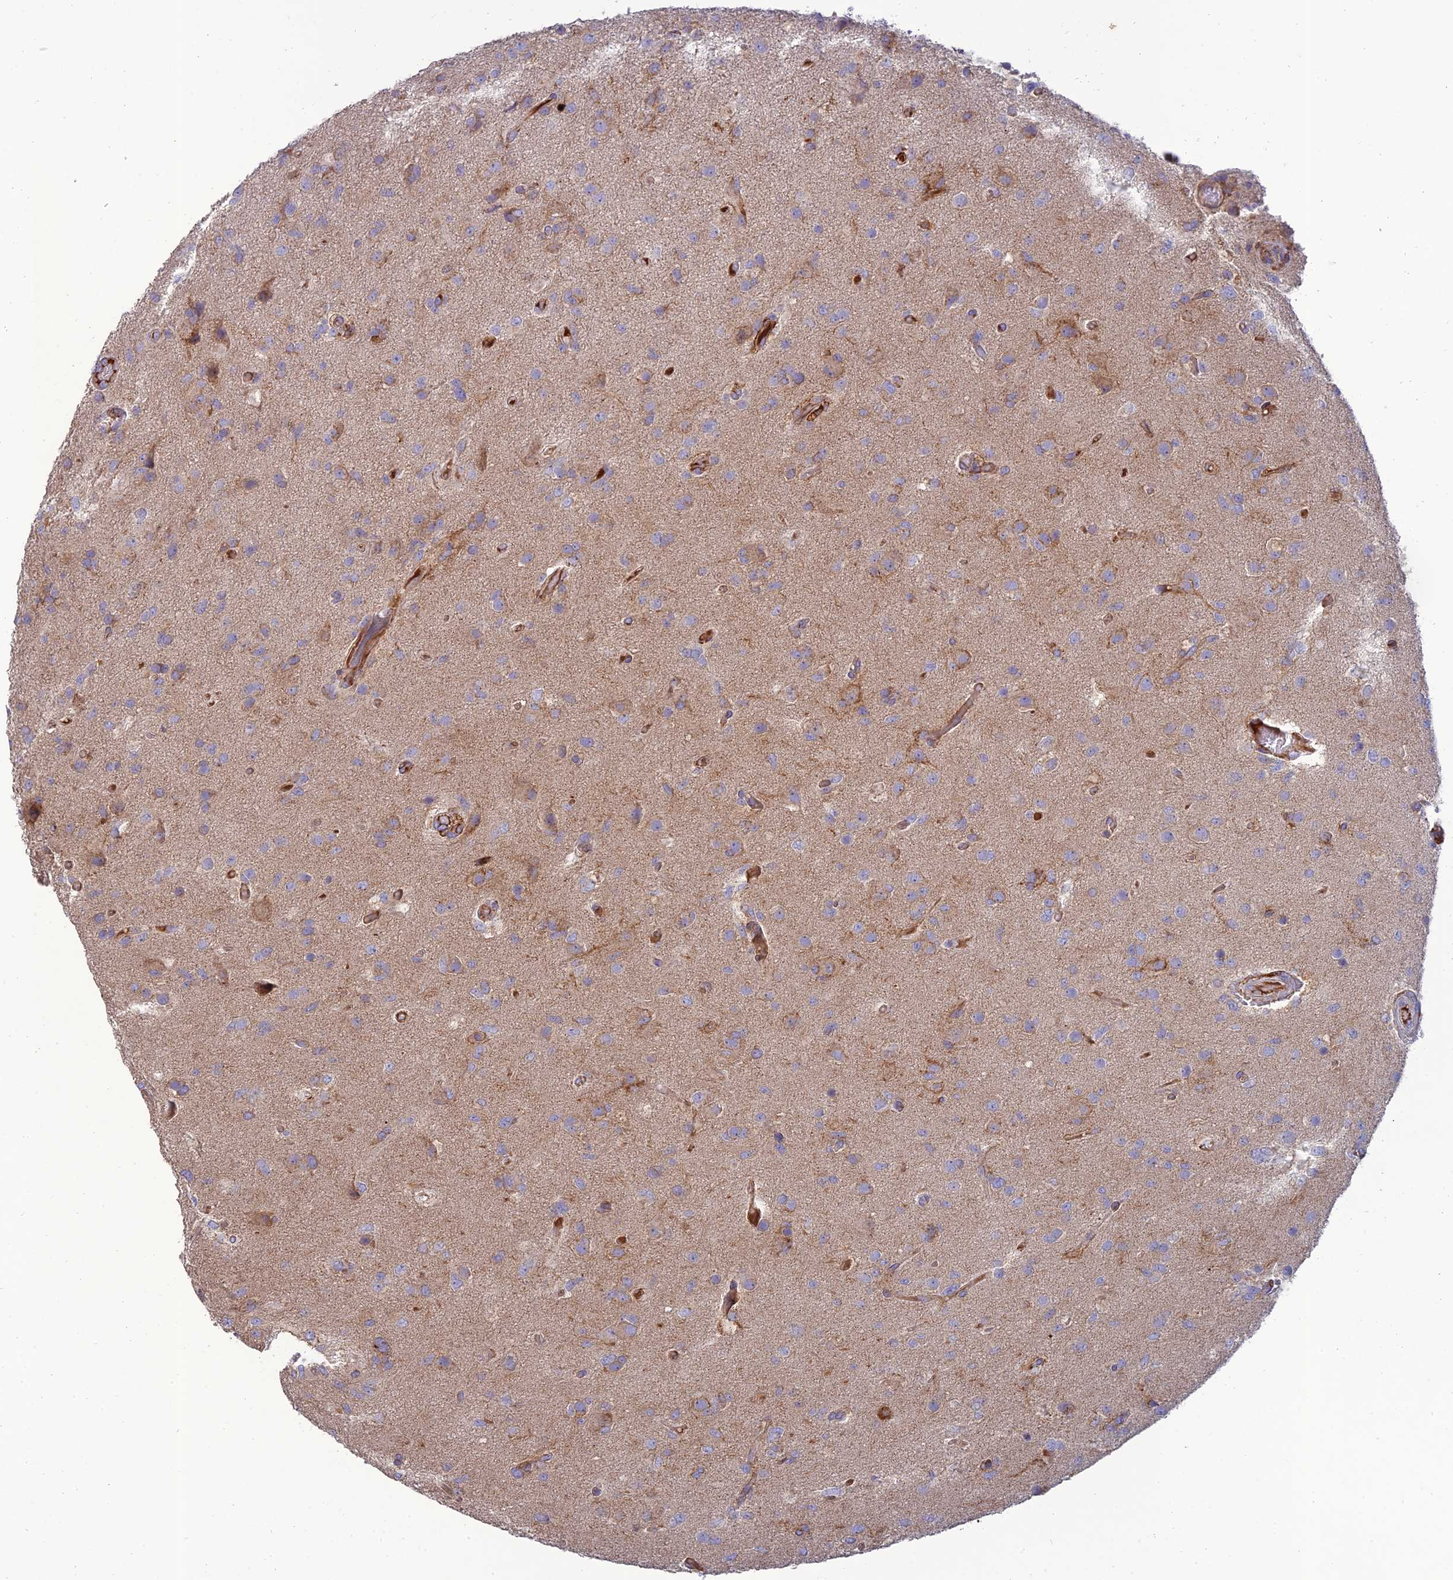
{"staining": {"intensity": "weak", "quantity": "25%-75%", "location": "cytoplasmic/membranous"}, "tissue": "glioma", "cell_type": "Tumor cells", "image_type": "cancer", "snomed": [{"axis": "morphology", "description": "Glioma, malignant, High grade"}, {"axis": "topography", "description": "Brain"}], "caption": "This image shows immunohistochemistry (IHC) staining of malignant glioma (high-grade), with low weak cytoplasmic/membranous positivity in approximately 25%-75% of tumor cells.", "gene": "RCN3", "patient": {"sex": "female", "age": 74}}